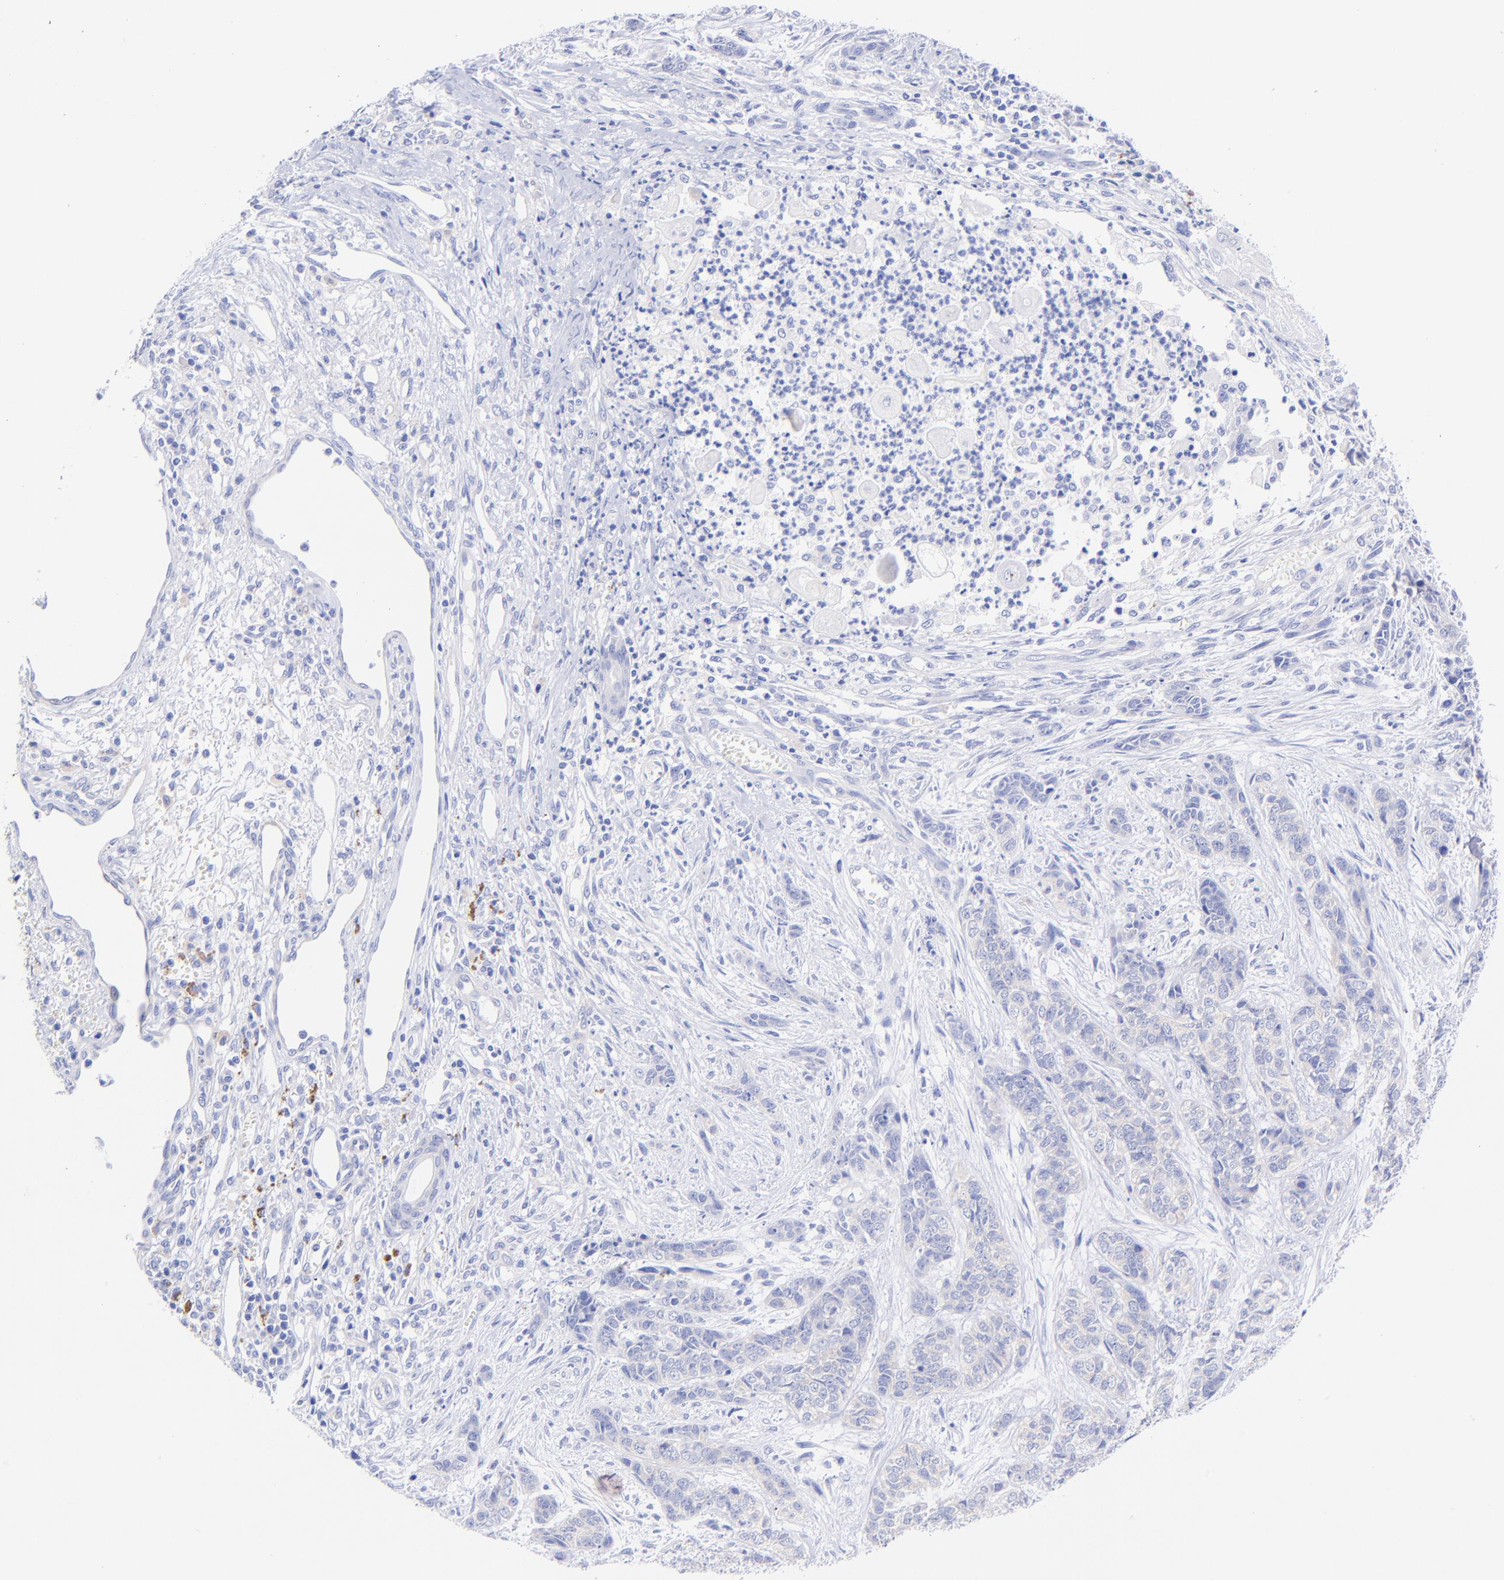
{"staining": {"intensity": "weak", "quantity": "<25%", "location": "cytoplasmic/membranous"}, "tissue": "skin cancer", "cell_type": "Tumor cells", "image_type": "cancer", "snomed": [{"axis": "morphology", "description": "Basal cell carcinoma"}, {"axis": "topography", "description": "Skin"}], "caption": "Tumor cells show no significant positivity in skin cancer (basal cell carcinoma).", "gene": "GPHN", "patient": {"sex": "female", "age": 64}}